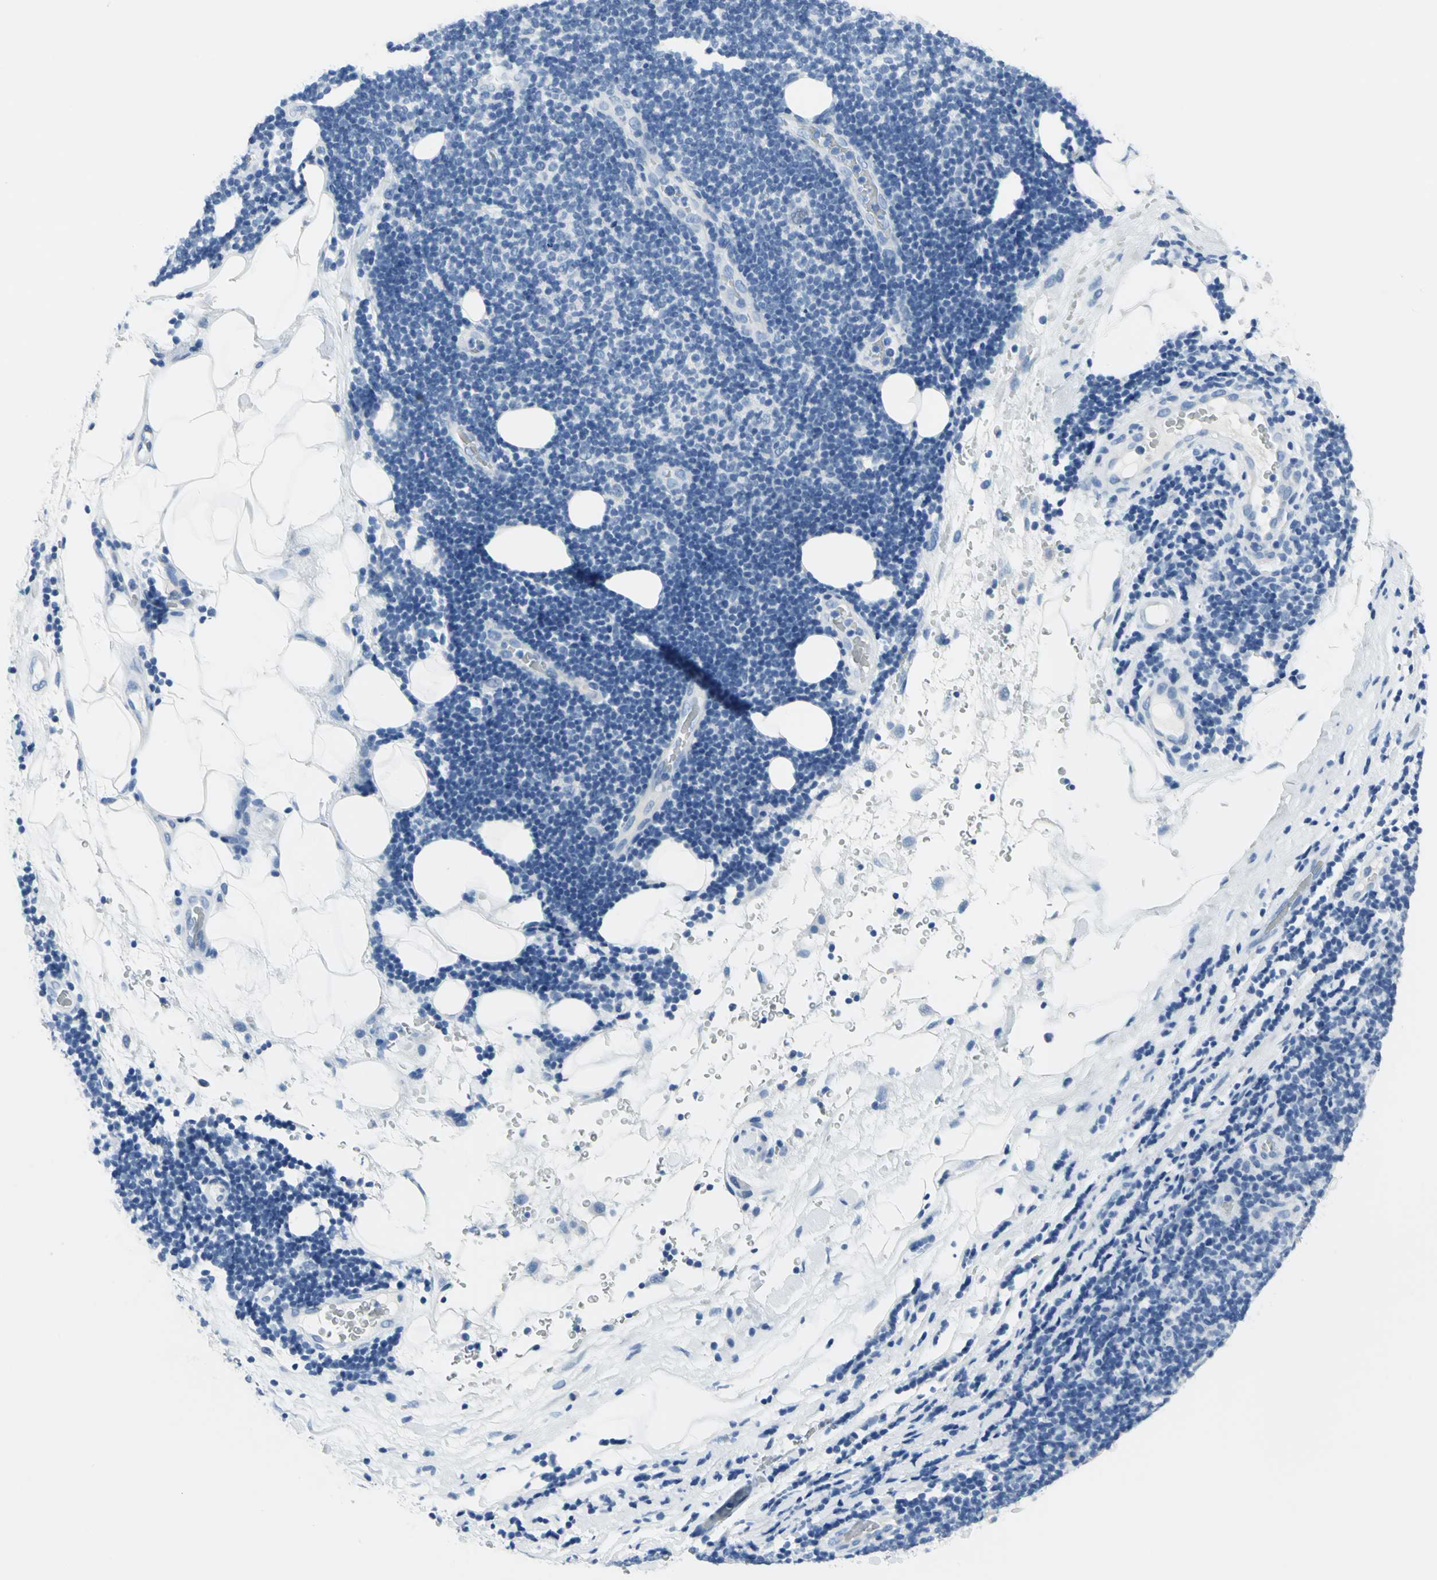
{"staining": {"intensity": "negative", "quantity": "none", "location": "none"}, "tissue": "lymphoma", "cell_type": "Tumor cells", "image_type": "cancer", "snomed": [{"axis": "morphology", "description": "Malignant lymphoma, non-Hodgkin's type, Low grade"}, {"axis": "topography", "description": "Lymph node"}], "caption": "IHC photomicrograph of neoplastic tissue: low-grade malignant lymphoma, non-Hodgkin's type stained with DAB demonstrates no significant protein positivity in tumor cells.", "gene": "SFN", "patient": {"sex": "male", "age": 83}}